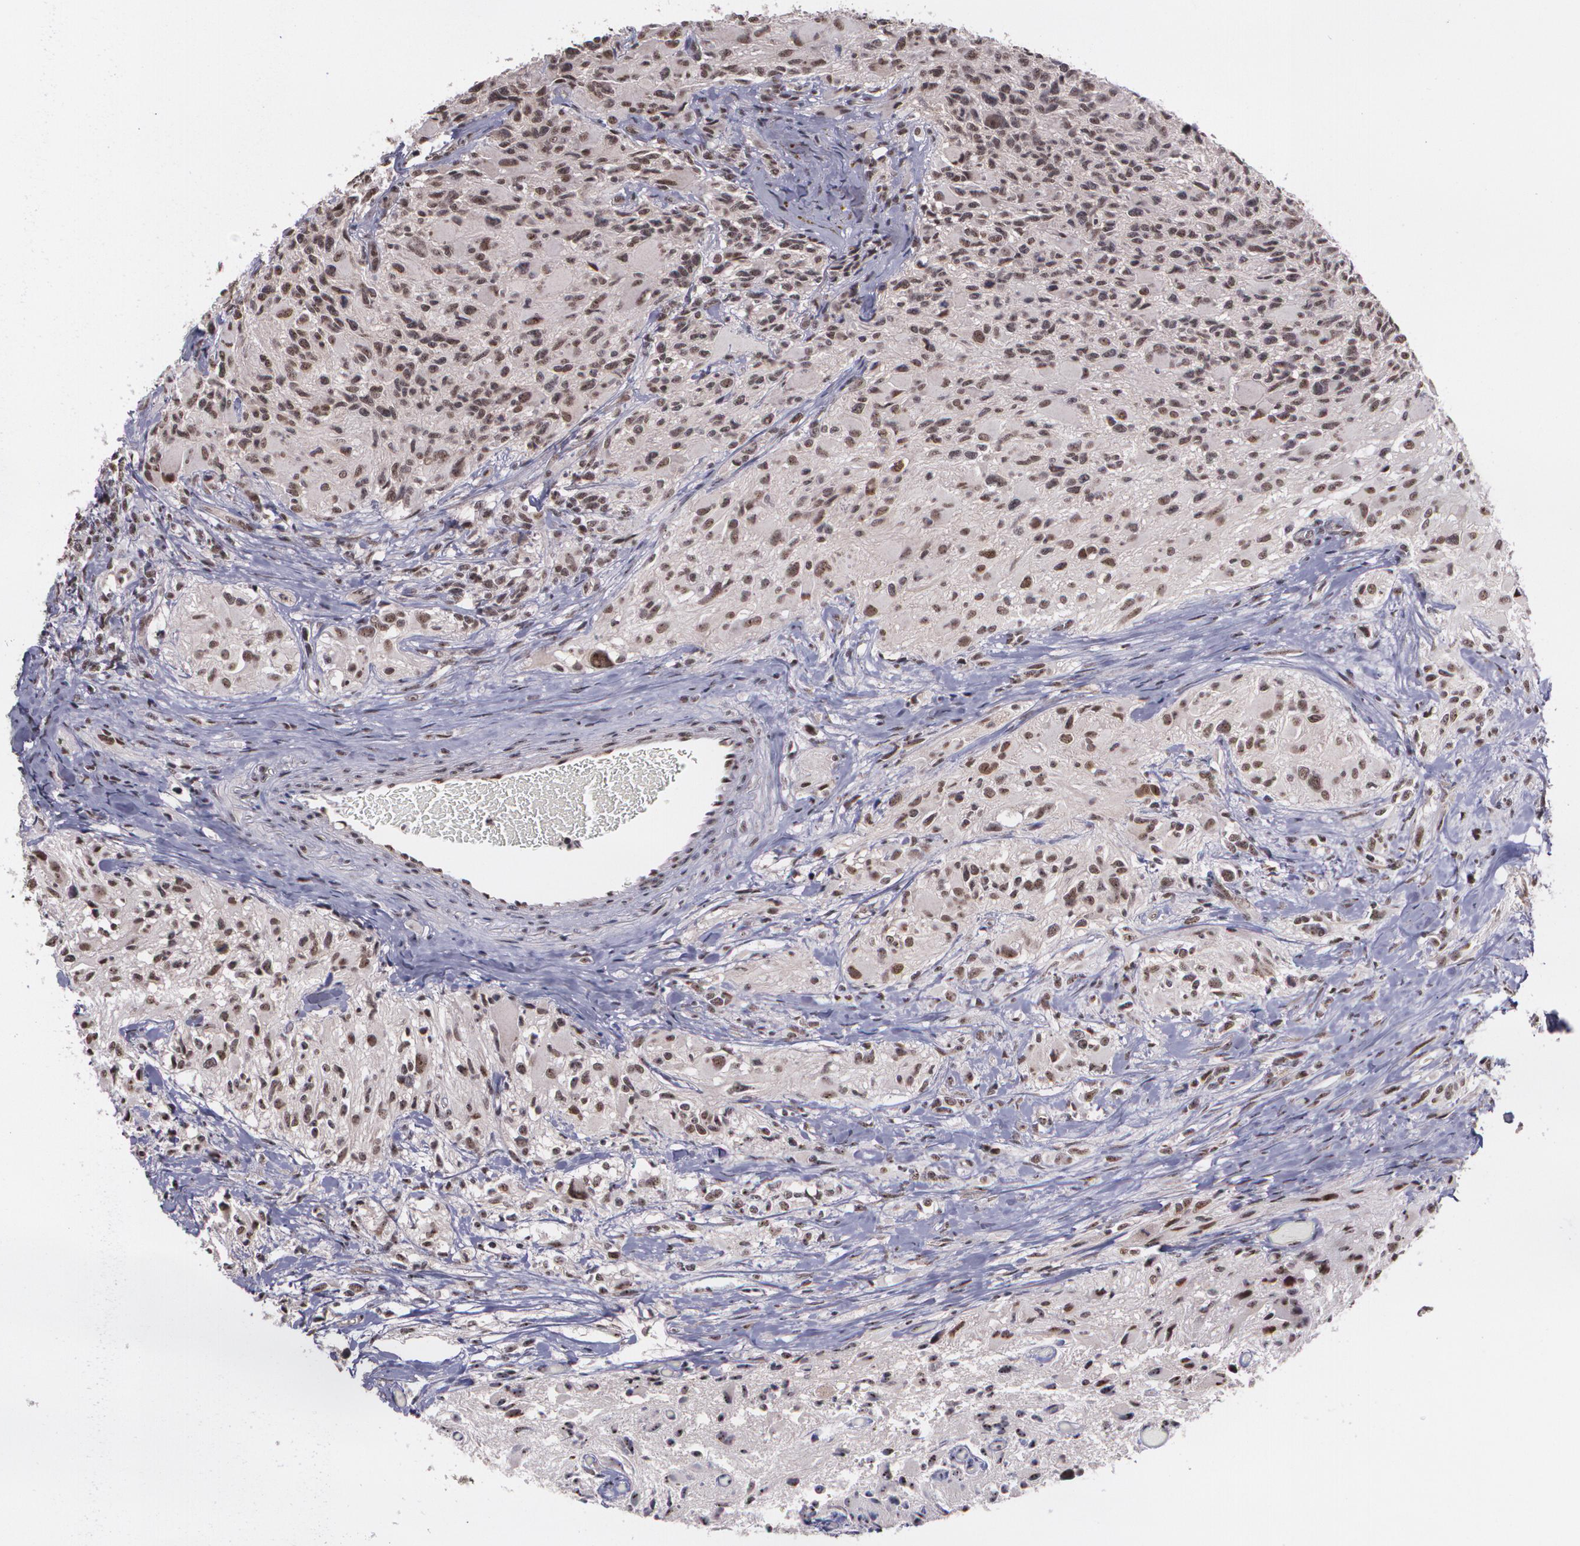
{"staining": {"intensity": "moderate", "quantity": ">75%", "location": "cytoplasmic/membranous,nuclear"}, "tissue": "glioma", "cell_type": "Tumor cells", "image_type": "cancer", "snomed": [{"axis": "morphology", "description": "Glioma, malignant, High grade"}, {"axis": "topography", "description": "Brain"}], "caption": "Moderate cytoplasmic/membranous and nuclear expression for a protein is appreciated in approximately >75% of tumor cells of high-grade glioma (malignant) using immunohistochemistry.", "gene": "C6orf15", "patient": {"sex": "male", "age": 69}}